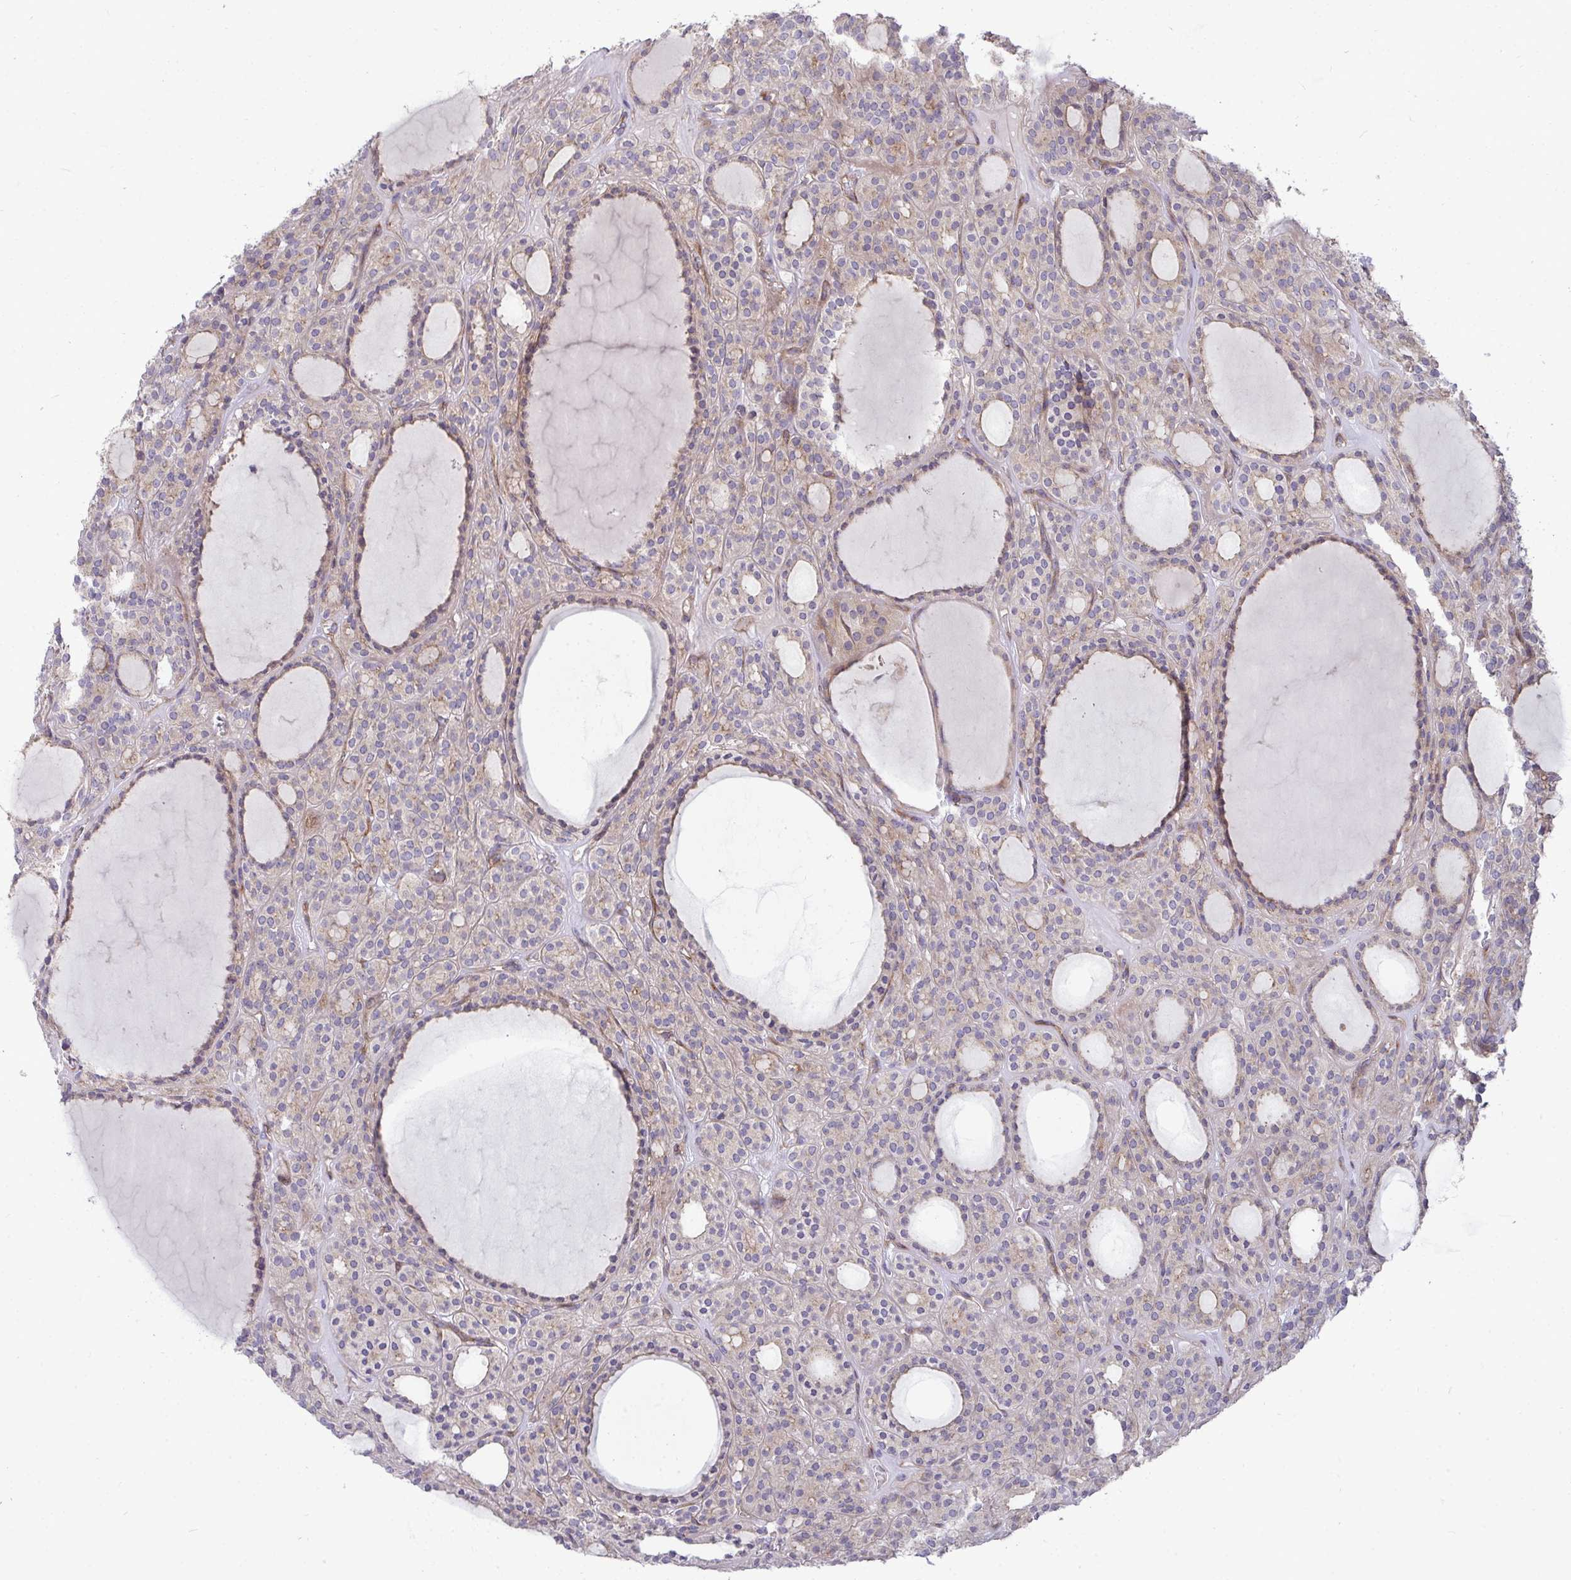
{"staining": {"intensity": "weak", "quantity": "25%-75%", "location": "cytoplasmic/membranous"}, "tissue": "thyroid cancer", "cell_type": "Tumor cells", "image_type": "cancer", "snomed": [{"axis": "morphology", "description": "Follicular adenoma carcinoma, NOS"}, {"axis": "topography", "description": "Thyroid gland"}], "caption": "Approximately 25%-75% of tumor cells in human follicular adenoma carcinoma (thyroid) display weak cytoplasmic/membranous protein expression as visualized by brown immunohistochemical staining.", "gene": "SH2D1B", "patient": {"sex": "female", "age": 63}}